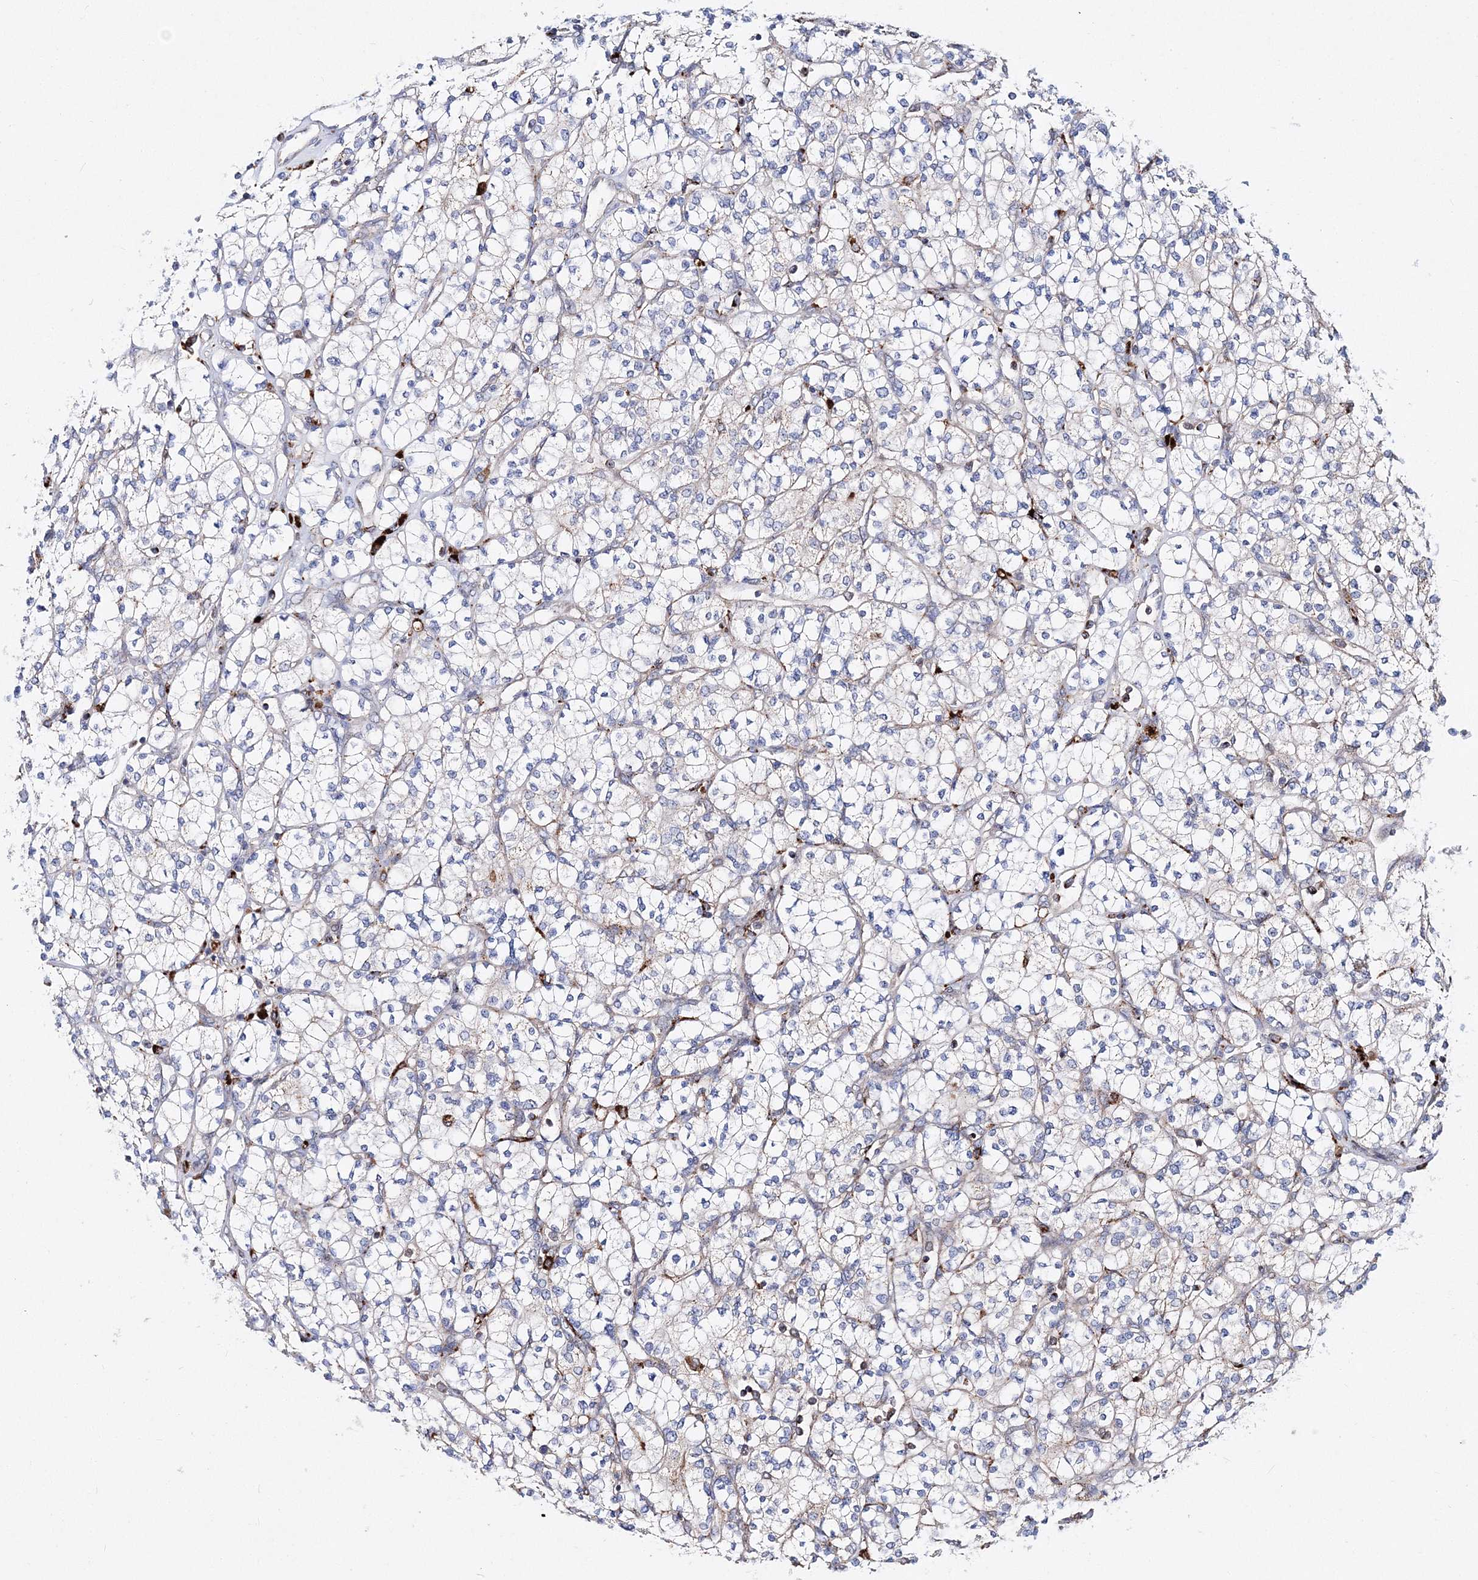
{"staining": {"intensity": "weak", "quantity": "<25%", "location": "cytoplasmic/membranous"}, "tissue": "renal cancer", "cell_type": "Tumor cells", "image_type": "cancer", "snomed": [{"axis": "morphology", "description": "Adenocarcinoma, NOS"}, {"axis": "topography", "description": "Kidney"}], "caption": "DAB immunohistochemical staining of renal adenocarcinoma displays no significant staining in tumor cells.", "gene": "C3orf38", "patient": {"sex": "male", "age": 77}}